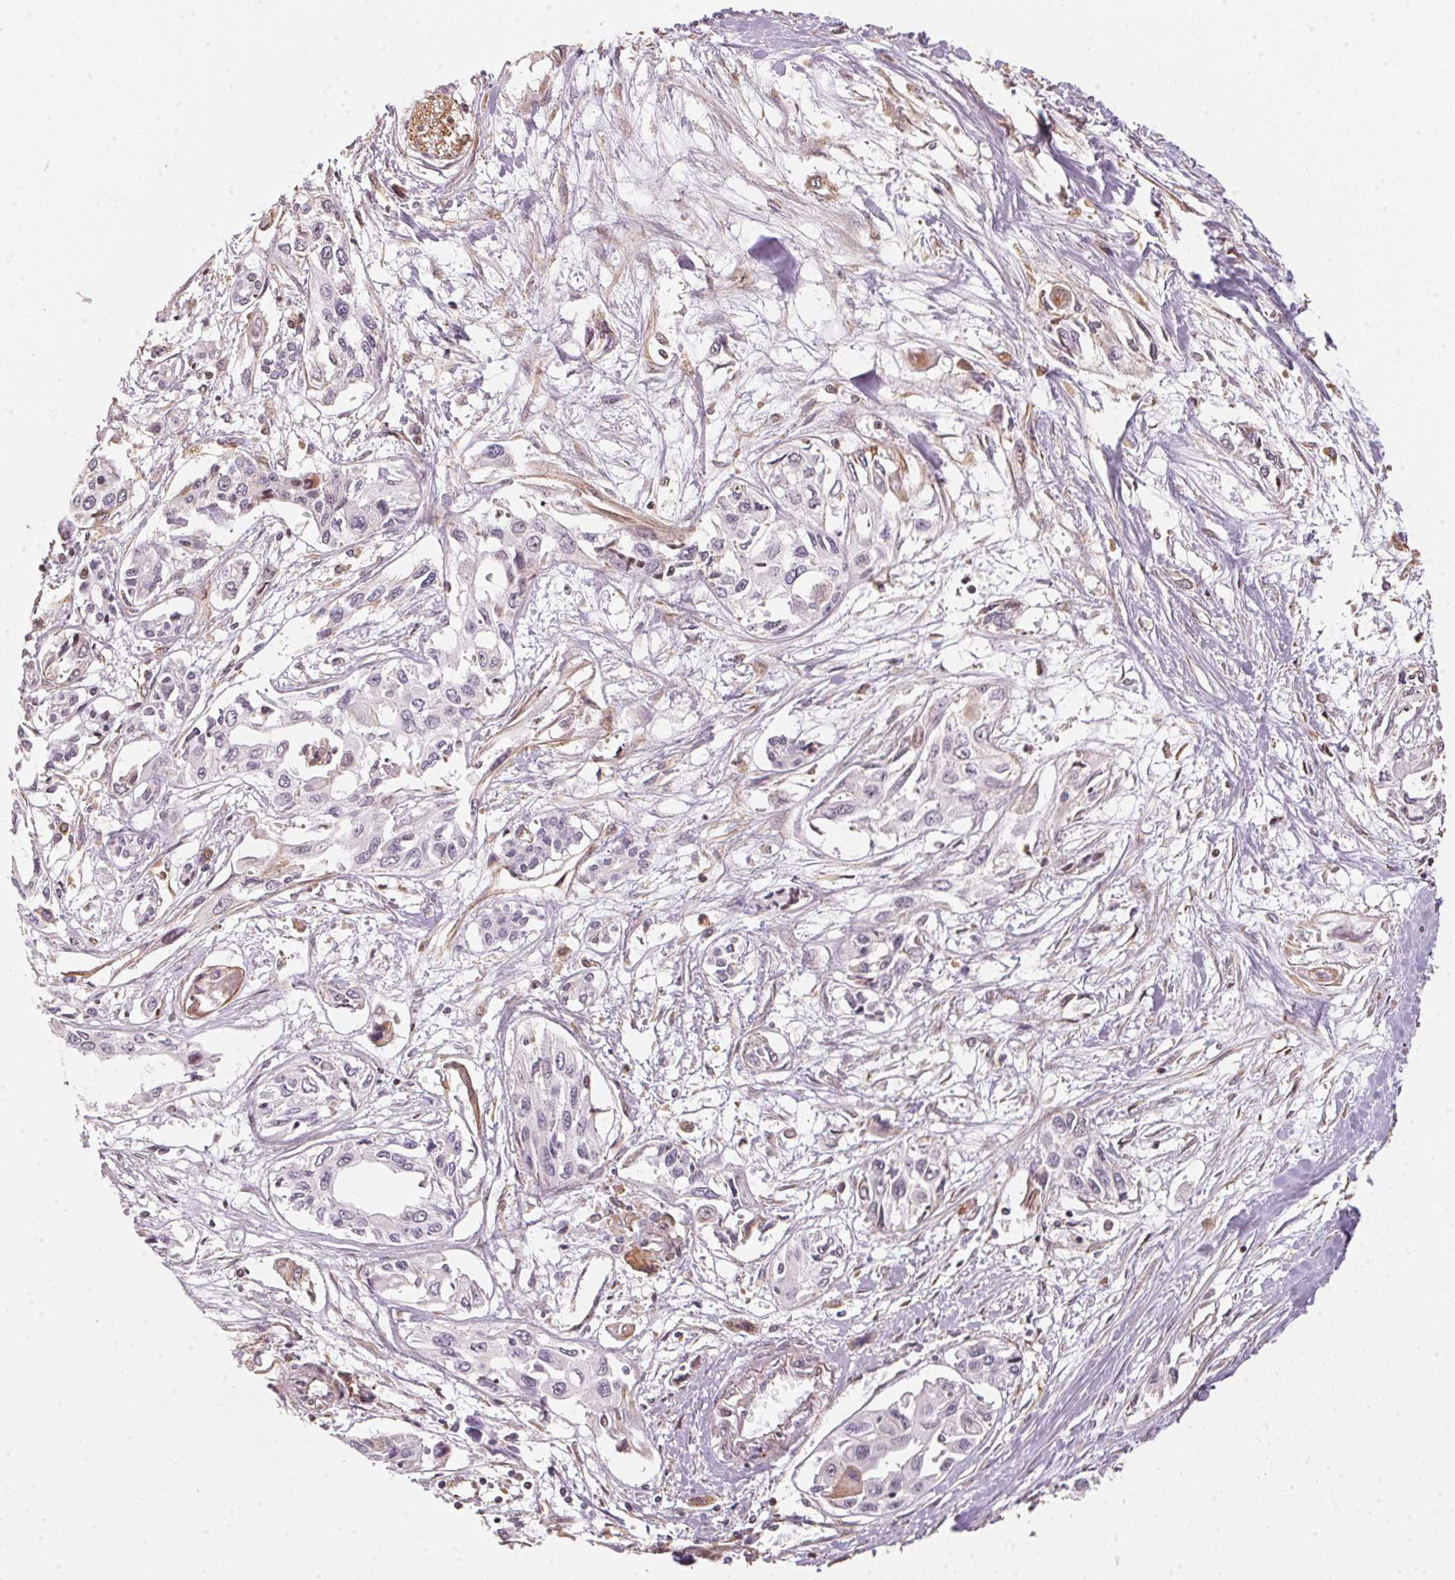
{"staining": {"intensity": "negative", "quantity": "none", "location": "none"}, "tissue": "pancreatic cancer", "cell_type": "Tumor cells", "image_type": "cancer", "snomed": [{"axis": "morphology", "description": "Adenocarcinoma, NOS"}, {"axis": "topography", "description": "Pancreas"}], "caption": "Pancreatic cancer stained for a protein using IHC exhibits no expression tumor cells.", "gene": "FOXR2", "patient": {"sex": "female", "age": 55}}